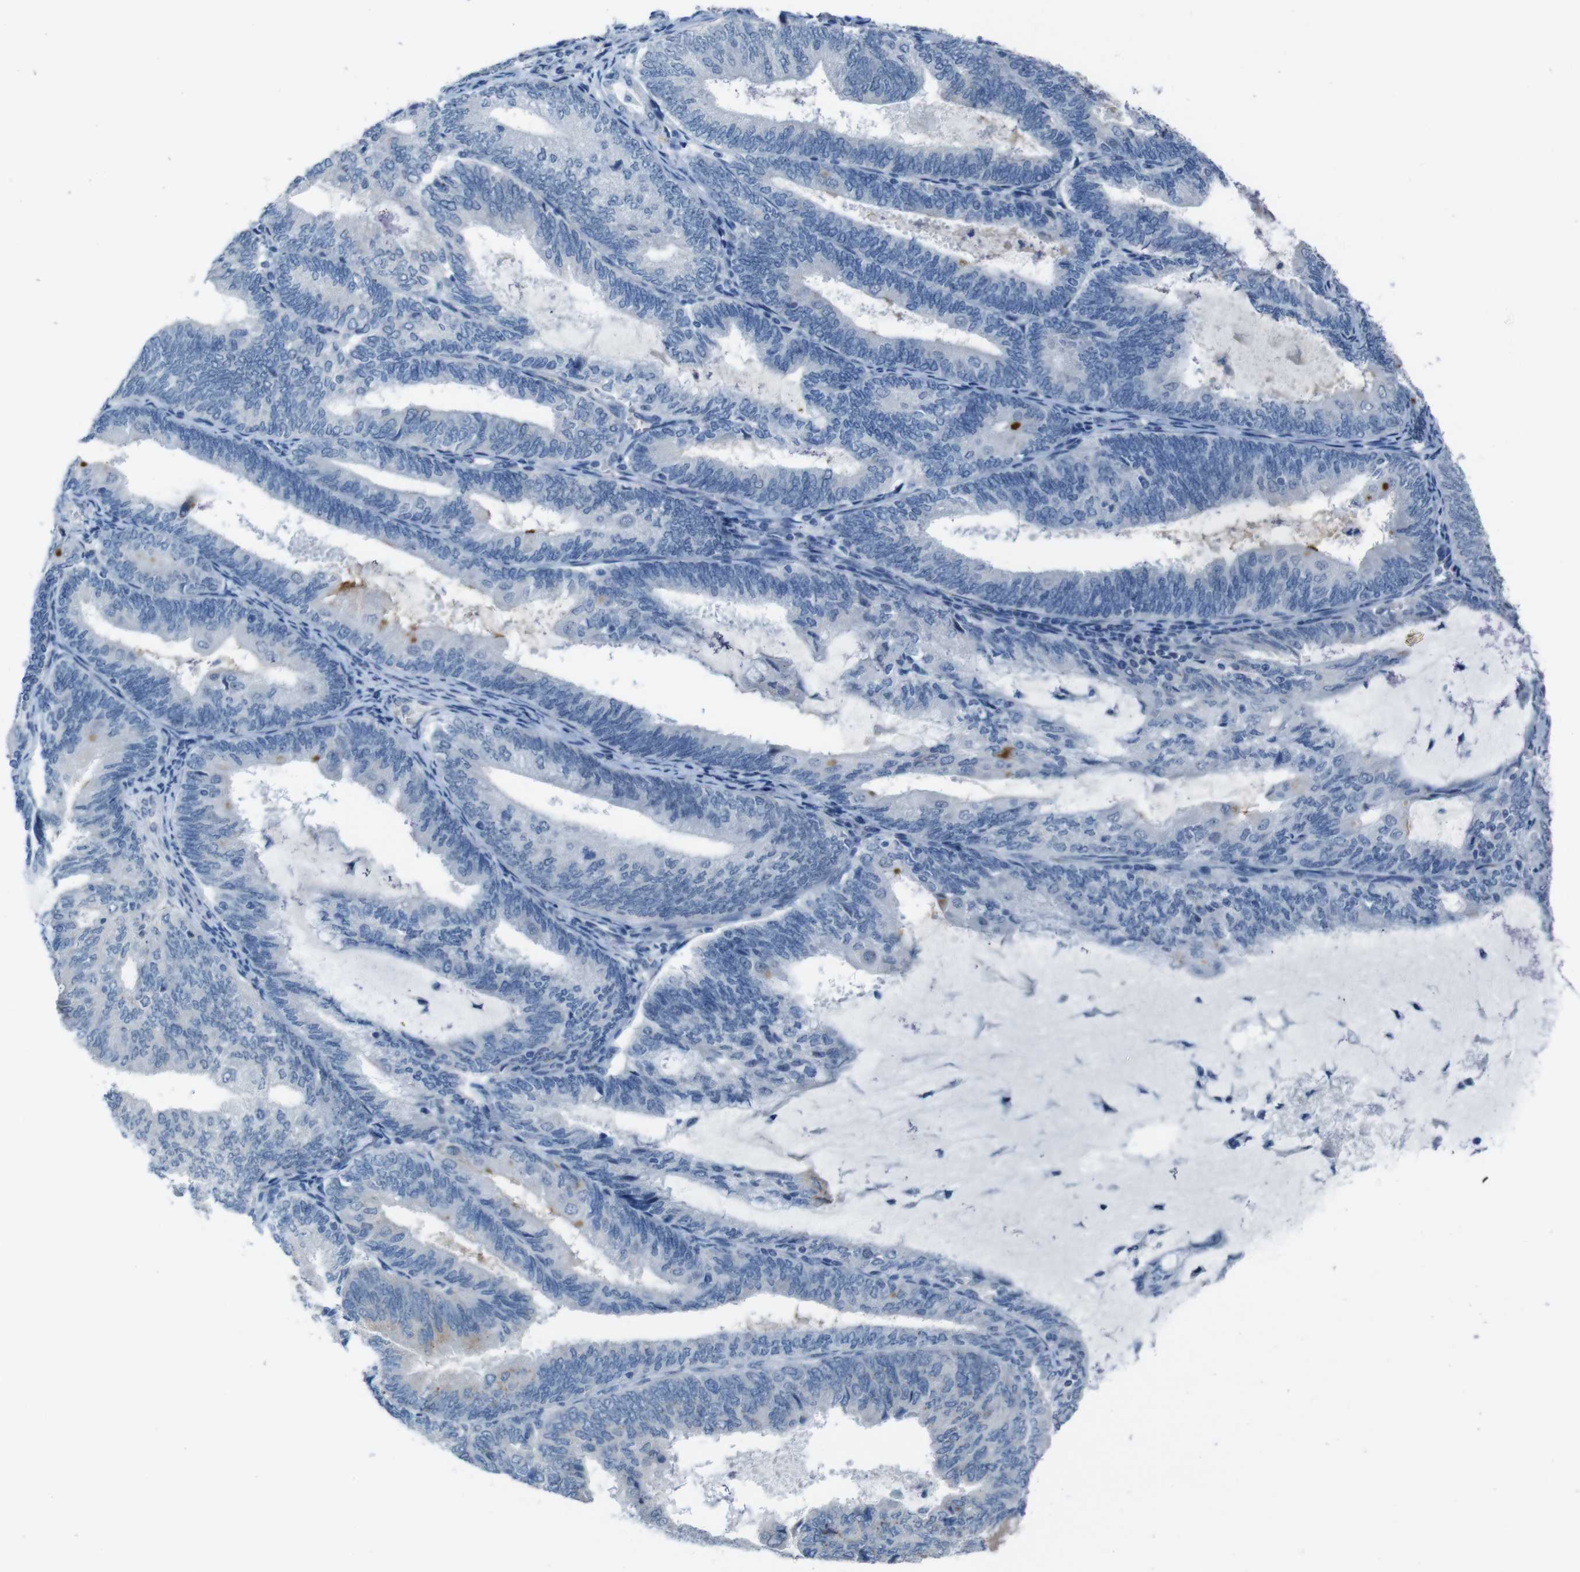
{"staining": {"intensity": "weak", "quantity": "<25%", "location": "cytoplasmic/membranous"}, "tissue": "endometrial cancer", "cell_type": "Tumor cells", "image_type": "cancer", "snomed": [{"axis": "morphology", "description": "Adenocarcinoma, NOS"}, {"axis": "topography", "description": "Endometrium"}], "caption": "DAB immunohistochemical staining of endometrial cancer (adenocarcinoma) displays no significant expression in tumor cells.", "gene": "CDHR2", "patient": {"sex": "female", "age": 81}}